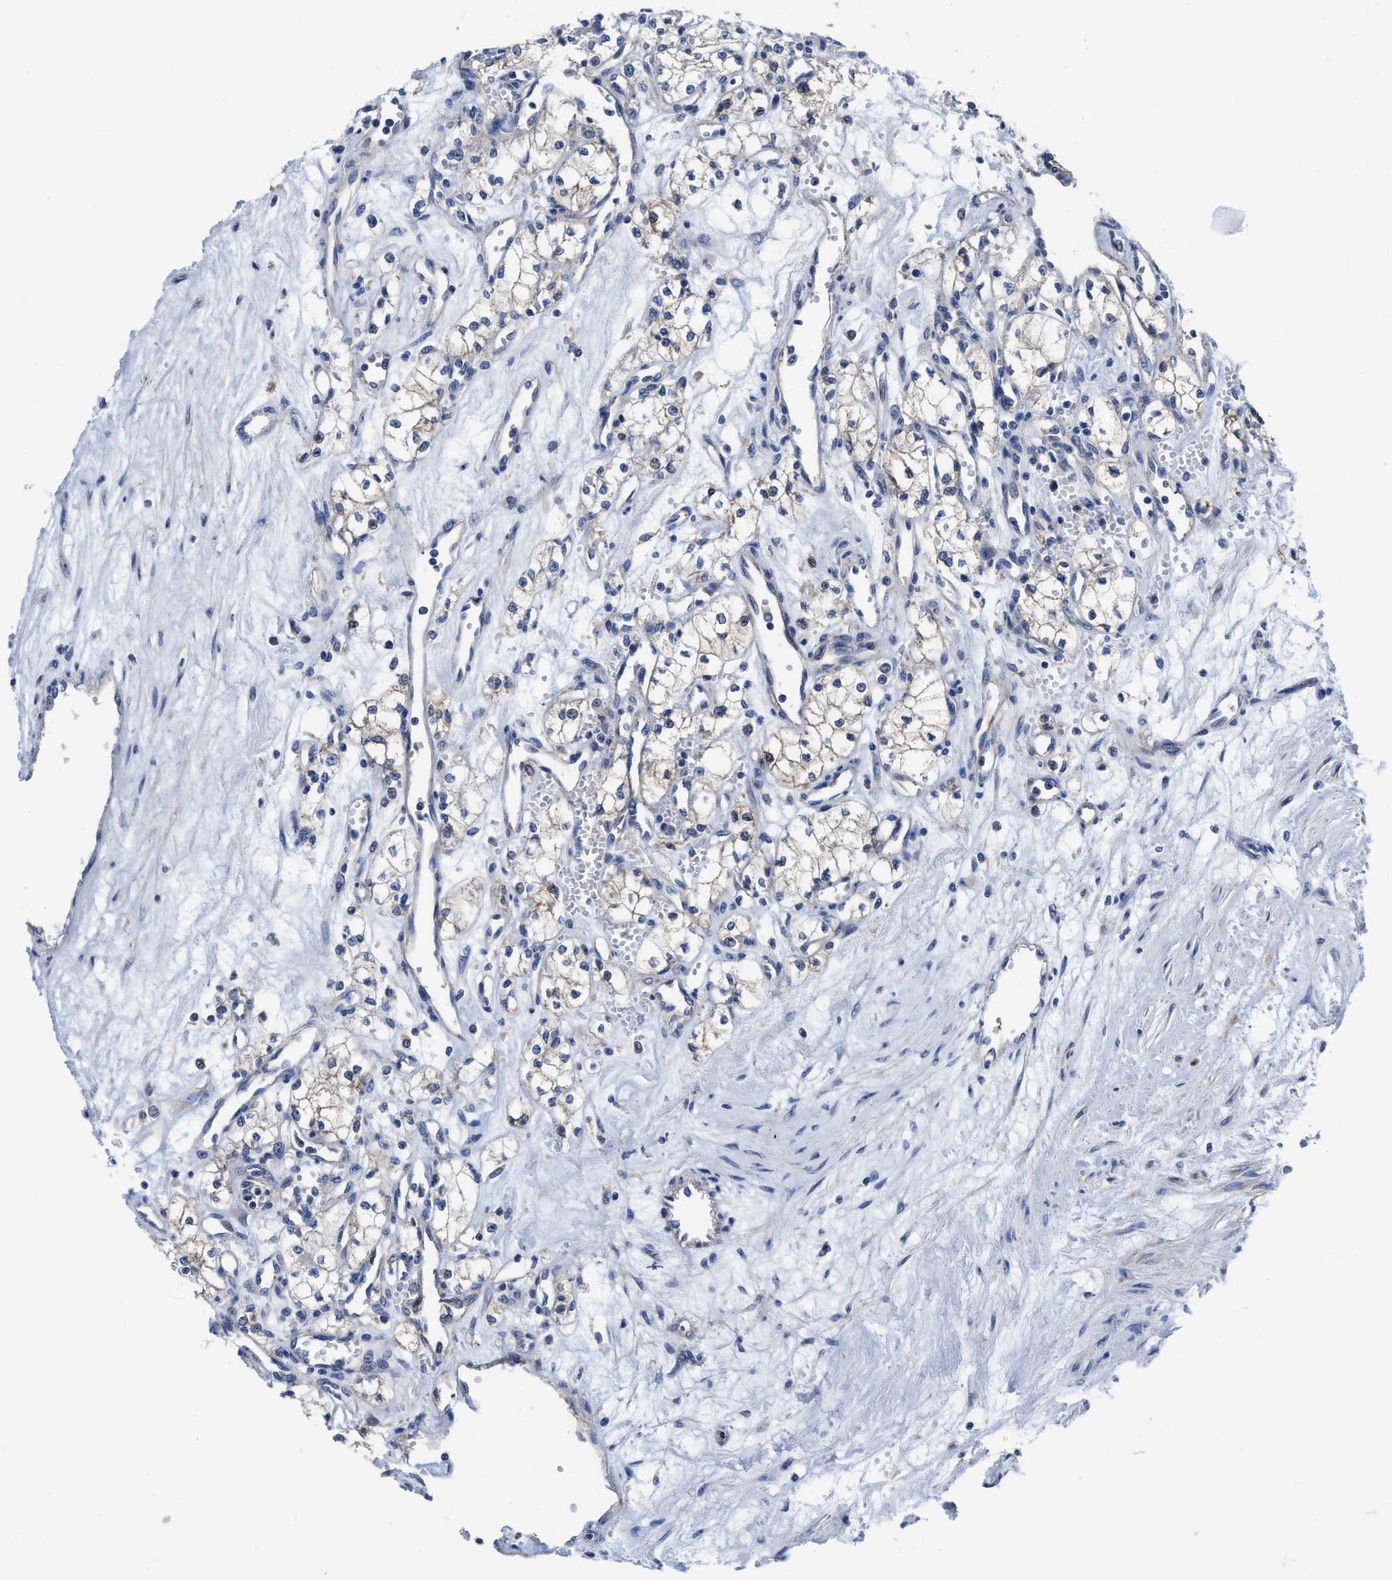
{"staining": {"intensity": "weak", "quantity": "<25%", "location": "cytoplasmic/membranous"}, "tissue": "renal cancer", "cell_type": "Tumor cells", "image_type": "cancer", "snomed": [{"axis": "morphology", "description": "Adenocarcinoma, NOS"}, {"axis": "topography", "description": "Kidney"}], "caption": "An image of adenocarcinoma (renal) stained for a protein shows no brown staining in tumor cells. The staining is performed using DAB (3,3'-diaminobenzidine) brown chromogen with nuclei counter-stained in using hematoxylin.", "gene": "TMEM30A", "patient": {"sex": "male", "age": 59}}